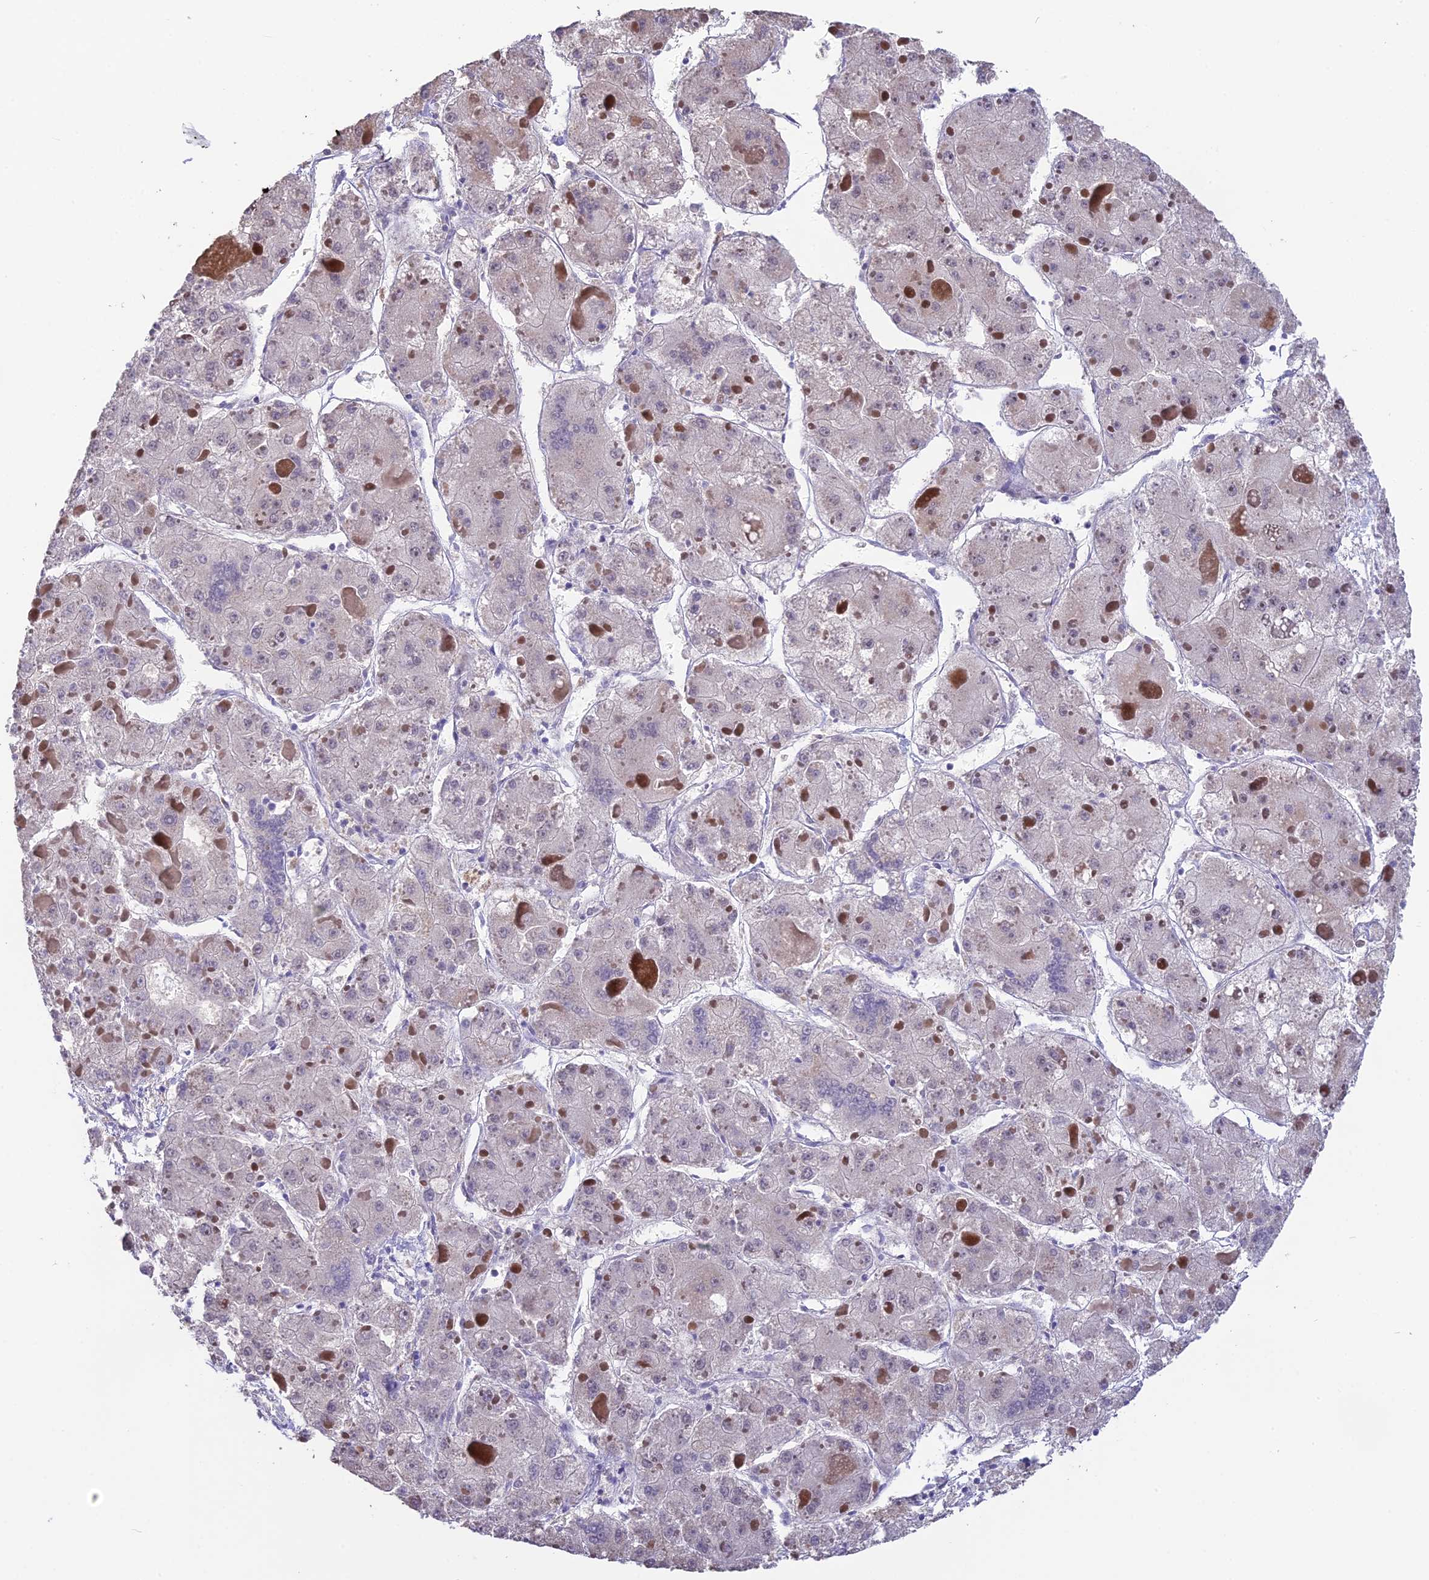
{"staining": {"intensity": "negative", "quantity": "none", "location": "none"}, "tissue": "liver cancer", "cell_type": "Tumor cells", "image_type": "cancer", "snomed": [{"axis": "morphology", "description": "Carcinoma, Hepatocellular, NOS"}, {"axis": "topography", "description": "Liver"}], "caption": "Photomicrograph shows no significant protein expression in tumor cells of liver cancer. The staining was performed using DAB (3,3'-diaminobenzidine) to visualize the protein expression in brown, while the nuclei were stained in blue with hematoxylin (Magnification: 20x).", "gene": "SETD2", "patient": {"sex": "female", "age": 73}}